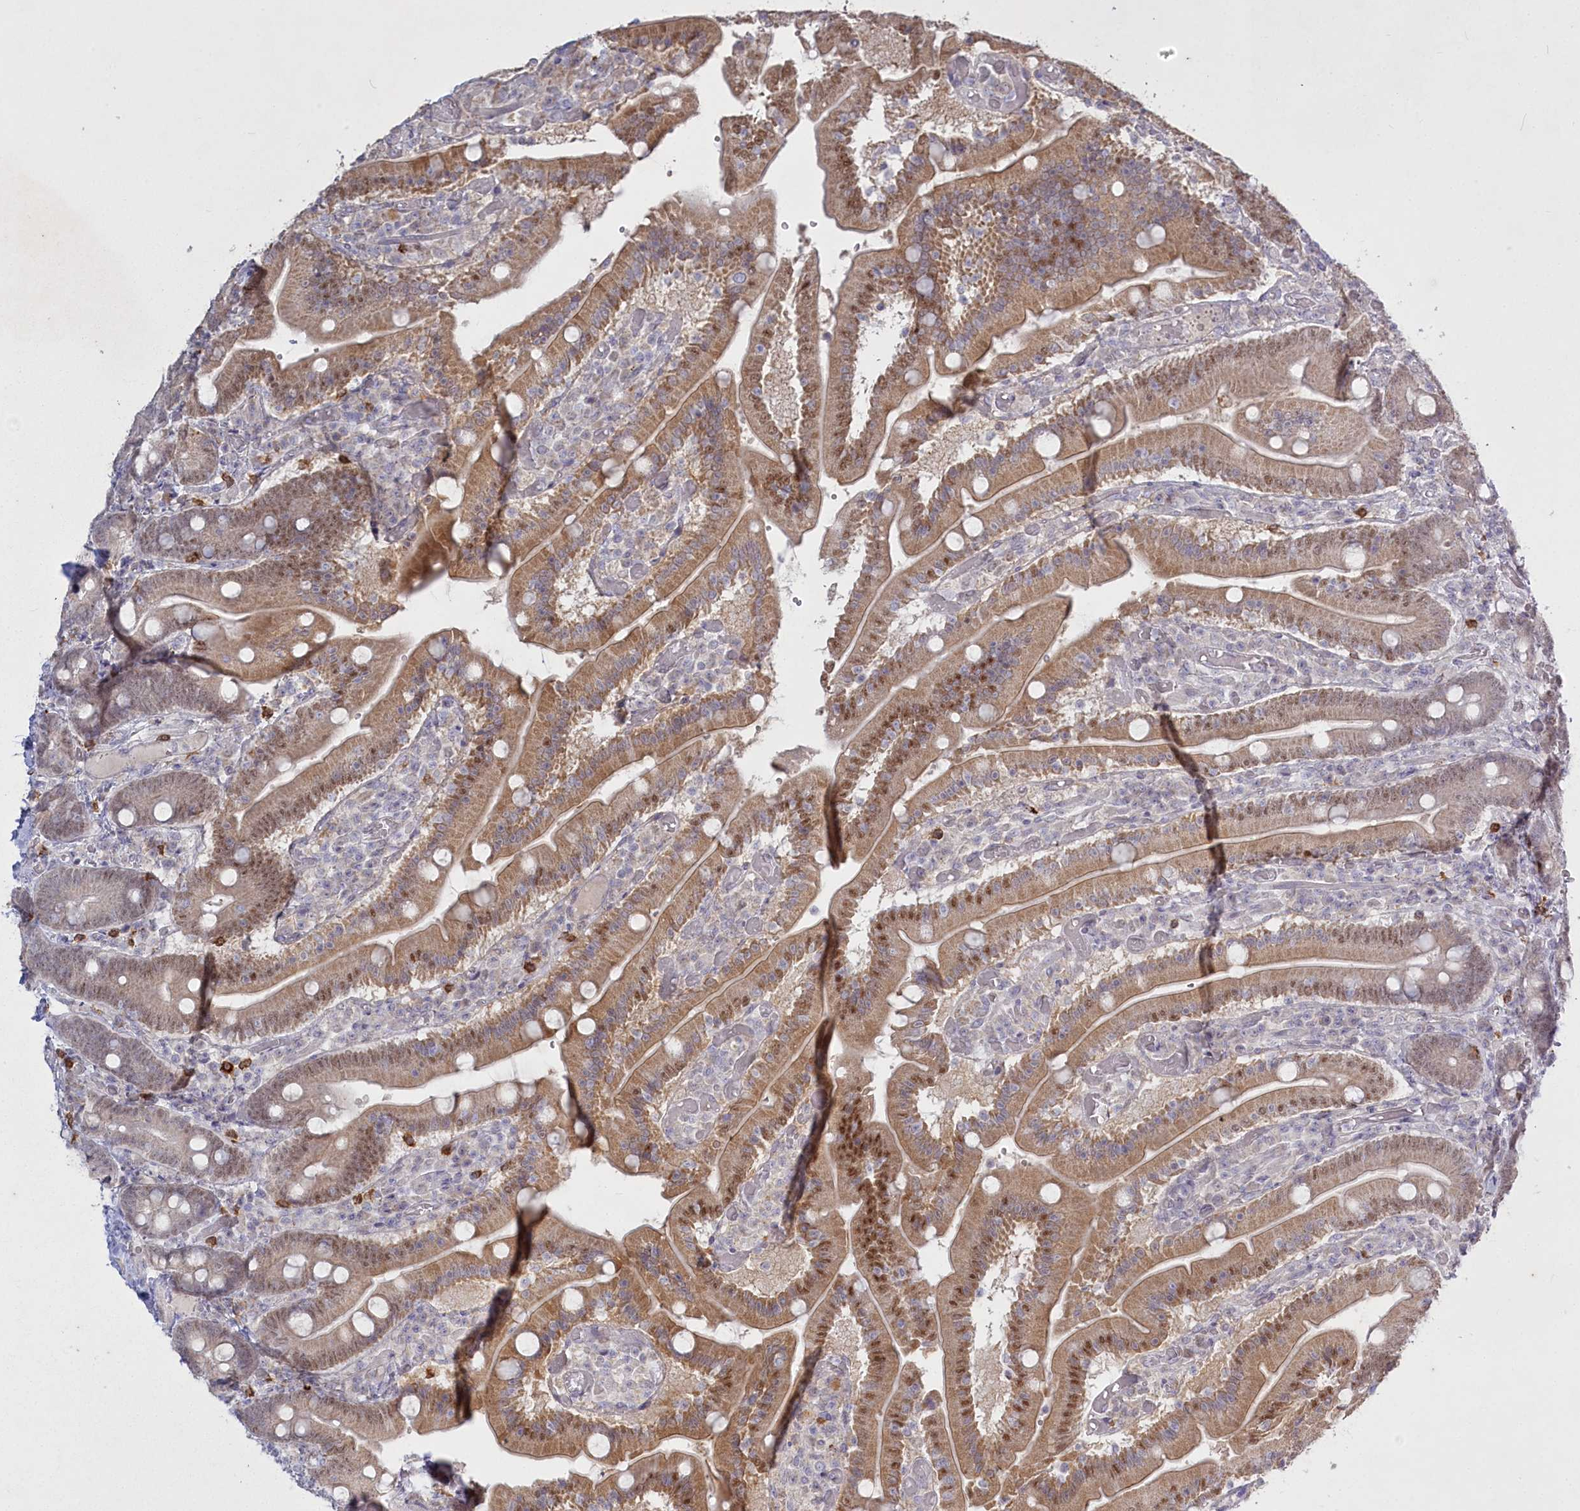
{"staining": {"intensity": "moderate", "quantity": ">75%", "location": "cytoplasmic/membranous,nuclear"}, "tissue": "duodenum", "cell_type": "Glandular cells", "image_type": "normal", "snomed": [{"axis": "morphology", "description": "Normal tissue, NOS"}, {"axis": "topography", "description": "Duodenum"}], "caption": "A histopathology image of human duodenum stained for a protein demonstrates moderate cytoplasmic/membranous,nuclear brown staining in glandular cells. (Stains: DAB (3,3'-diaminobenzidine) in brown, nuclei in blue, Microscopy: brightfield microscopy at high magnification).", "gene": "ABITRAM", "patient": {"sex": "female", "age": 62}}